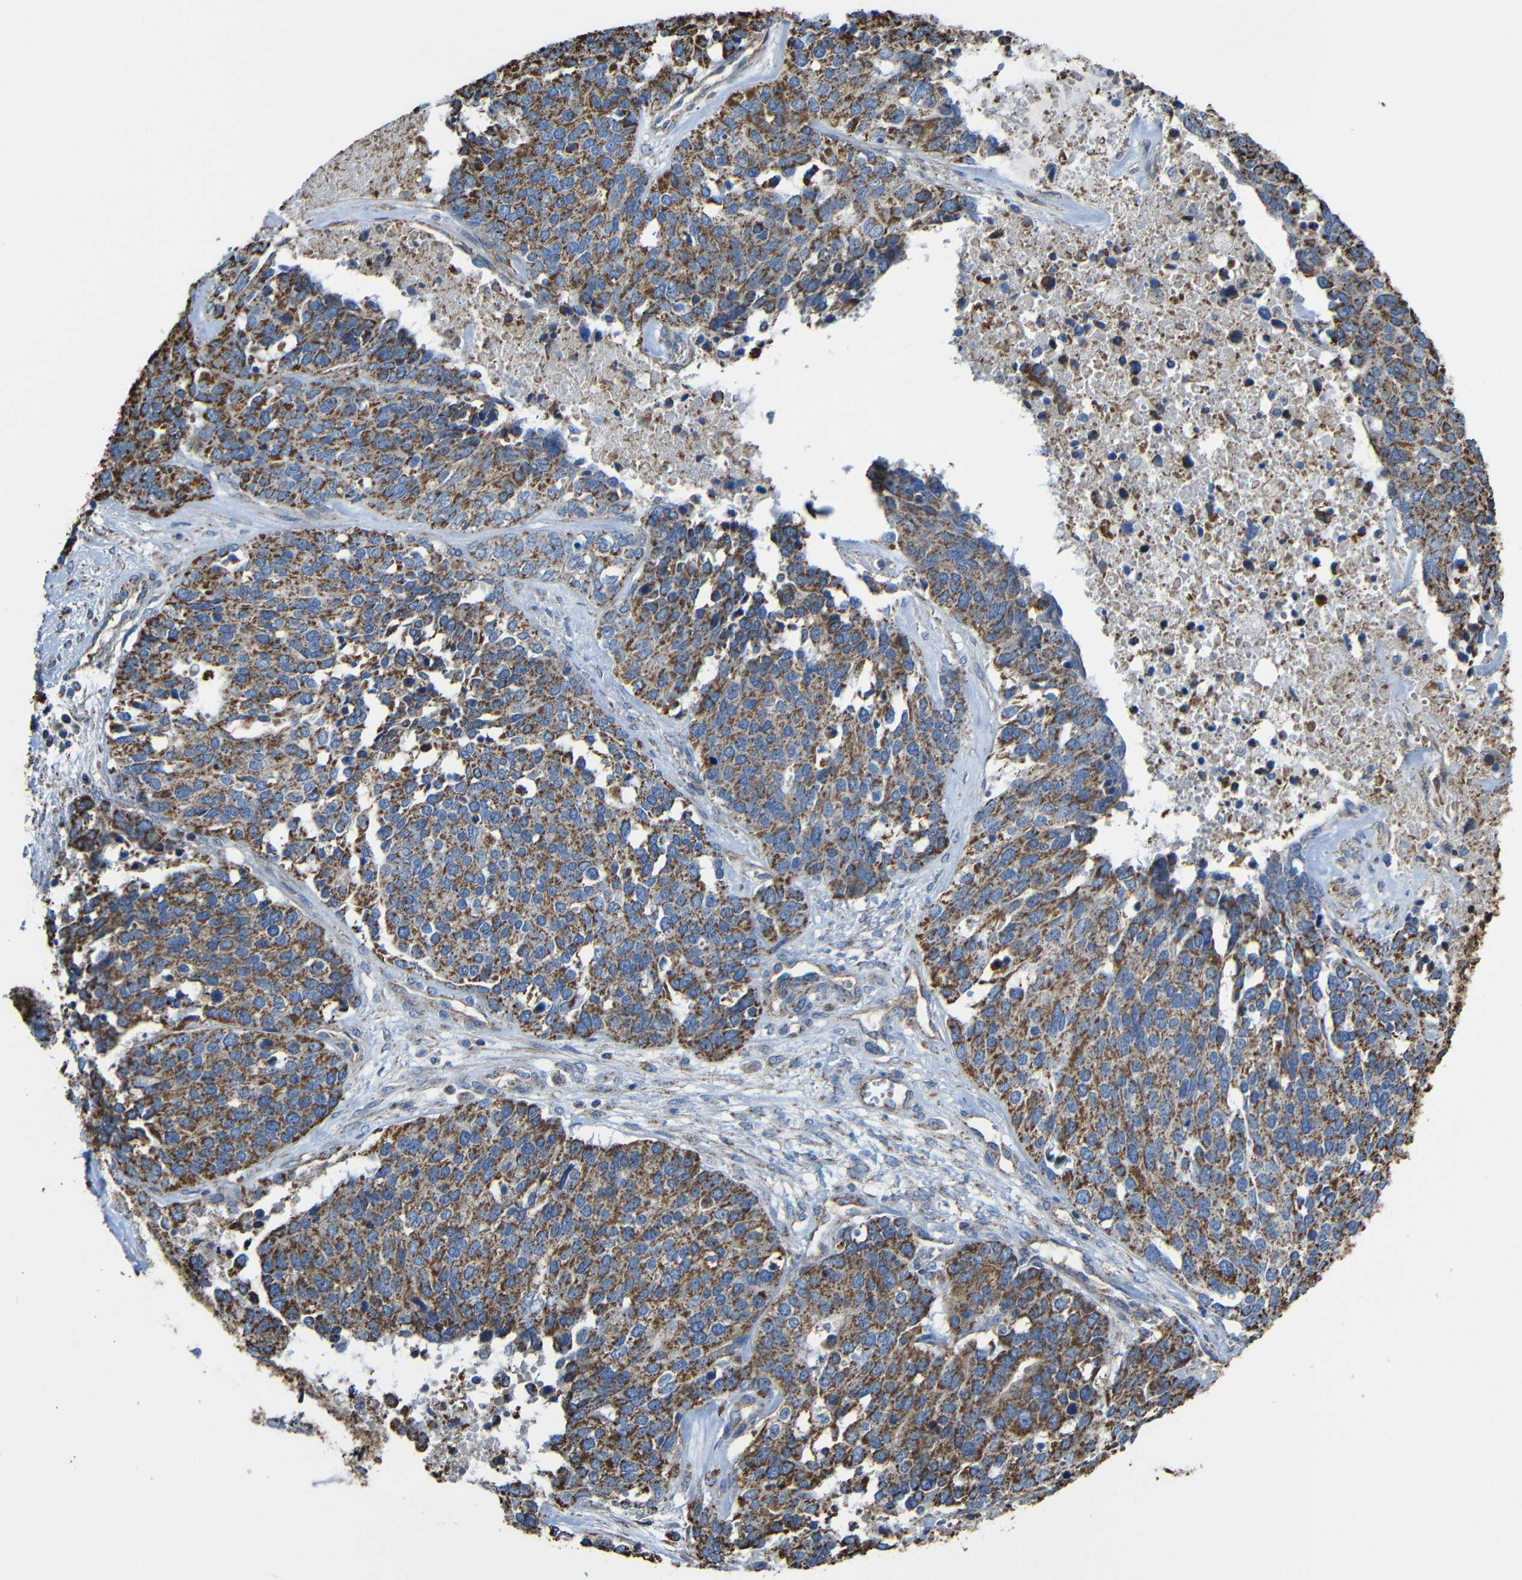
{"staining": {"intensity": "strong", "quantity": ">75%", "location": "cytoplasmic/membranous"}, "tissue": "ovarian cancer", "cell_type": "Tumor cells", "image_type": "cancer", "snomed": [{"axis": "morphology", "description": "Cystadenocarcinoma, serous, NOS"}, {"axis": "topography", "description": "Ovary"}], "caption": "Immunohistochemistry (IHC) micrograph of ovarian cancer stained for a protein (brown), which reveals high levels of strong cytoplasmic/membranous staining in about >75% of tumor cells.", "gene": "INTS6L", "patient": {"sex": "female", "age": 44}}